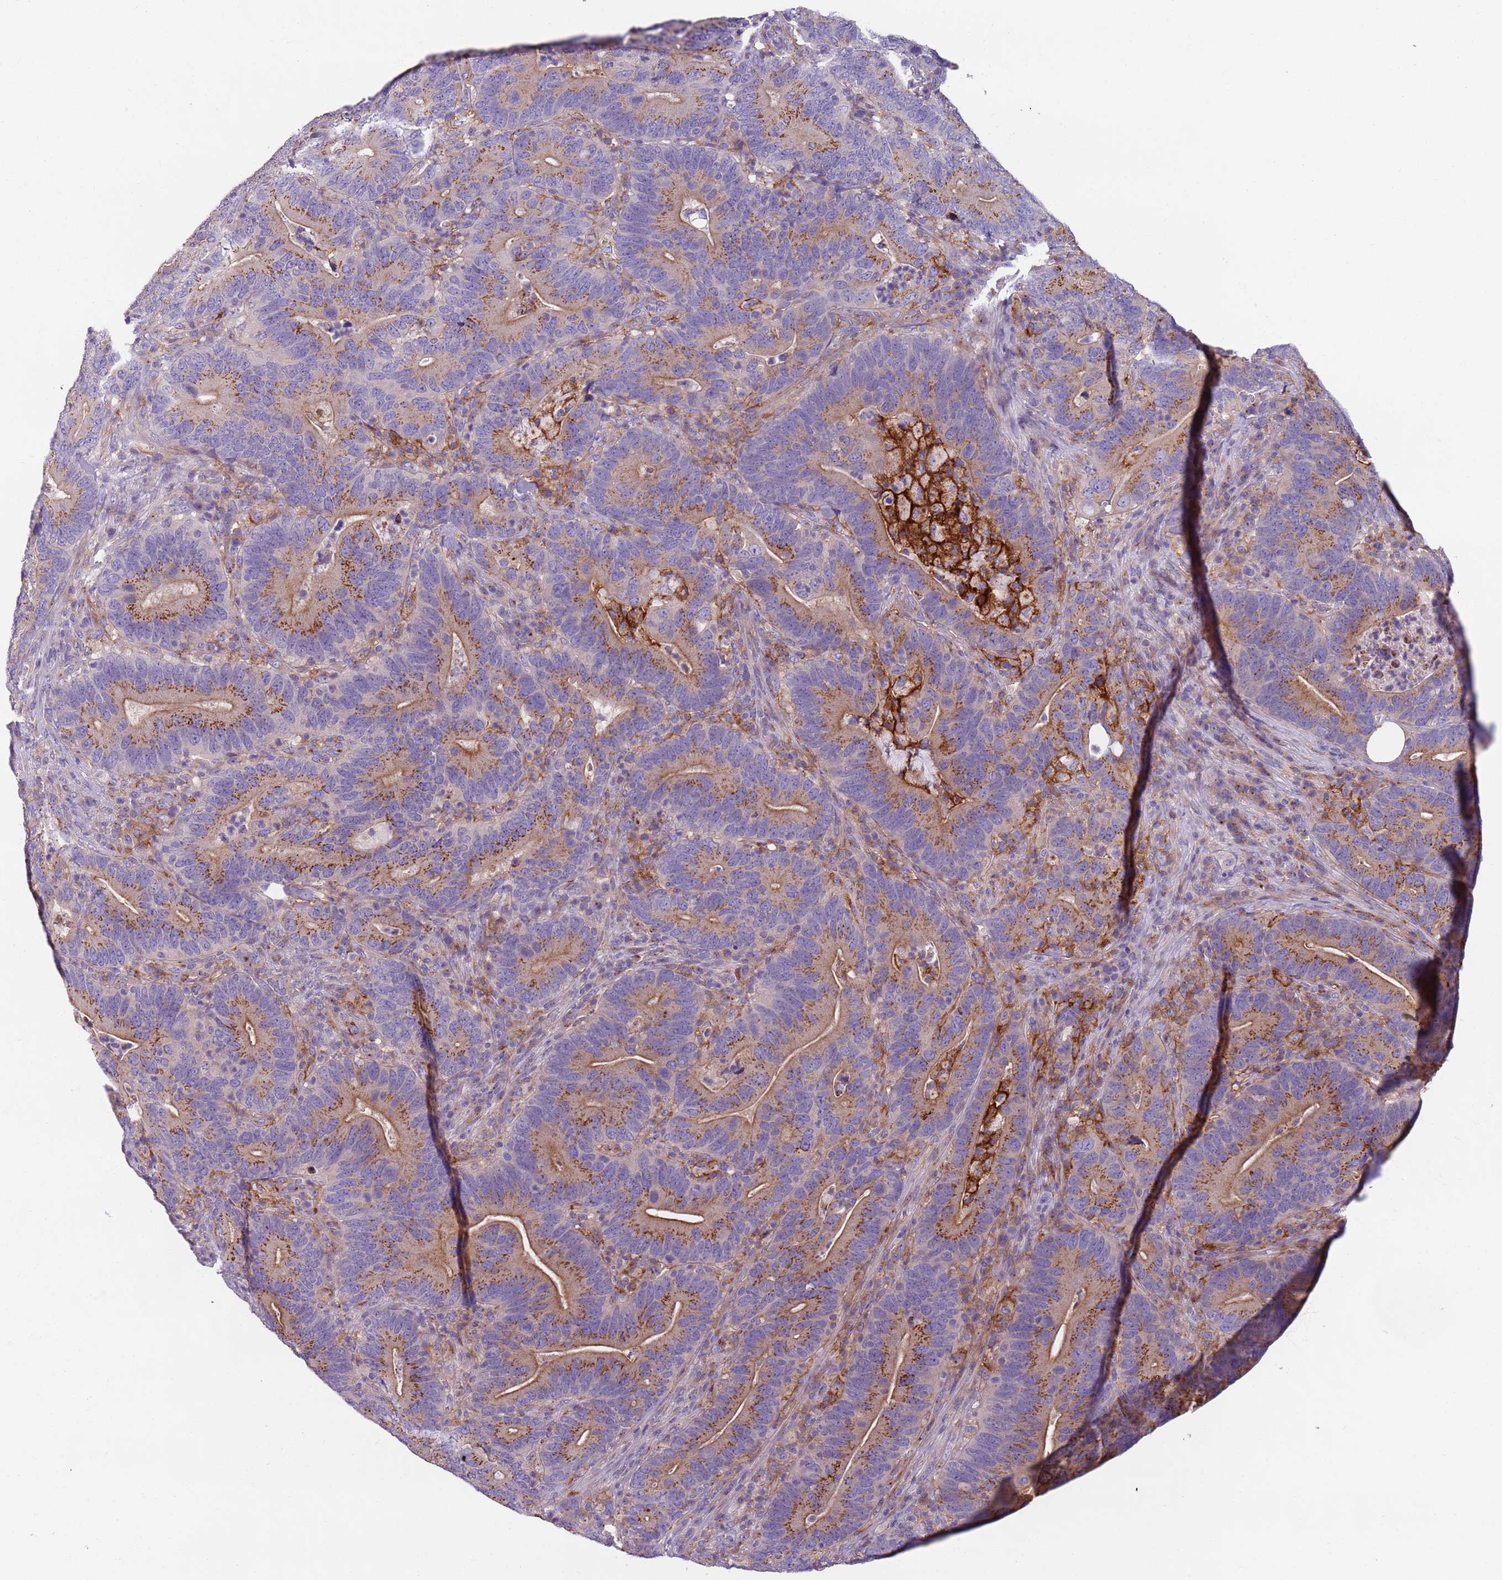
{"staining": {"intensity": "moderate", "quantity": ">75%", "location": "cytoplasmic/membranous"}, "tissue": "colorectal cancer", "cell_type": "Tumor cells", "image_type": "cancer", "snomed": [{"axis": "morphology", "description": "Adenocarcinoma, NOS"}, {"axis": "topography", "description": "Colon"}], "caption": "IHC image of human colorectal cancer stained for a protein (brown), which demonstrates medium levels of moderate cytoplasmic/membranous staining in approximately >75% of tumor cells.", "gene": "AKTIP", "patient": {"sex": "female", "age": 66}}